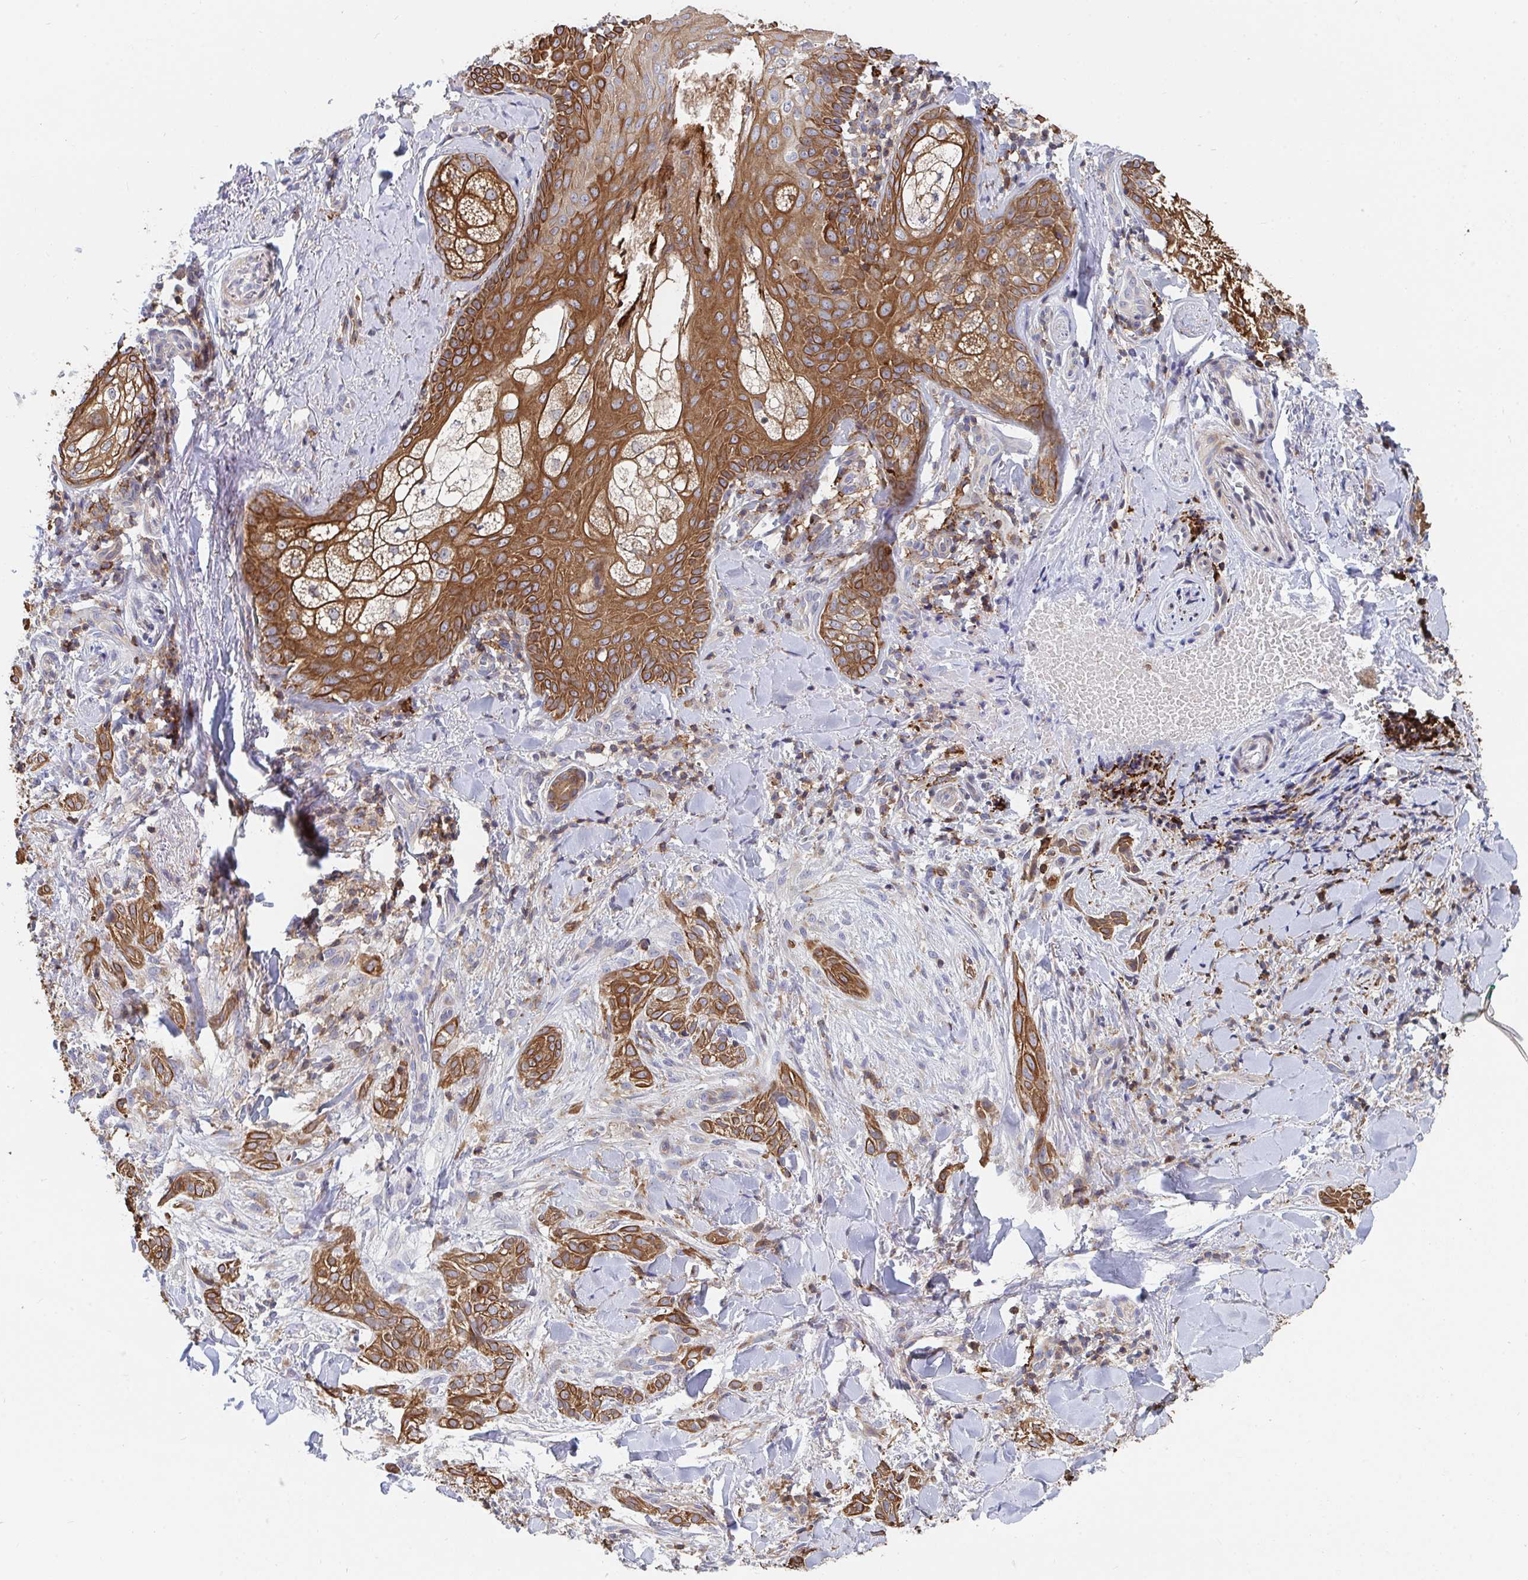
{"staining": {"intensity": "moderate", "quantity": ">75%", "location": "cytoplasmic/membranous"}, "tissue": "skin cancer", "cell_type": "Tumor cells", "image_type": "cancer", "snomed": [{"axis": "morphology", "description": "Basal cell carcinoma"}, {"axis": "topography", "description": "Skin"}], "caption": "Basal cell carcinoma (skin) stained for a protein (brown) shows moderate cytoplasmic/membranous positive staining in approximately >75% of tumor cells.", "gene": "FRMD3", "patient": {"sex": "female", "age": 48}}